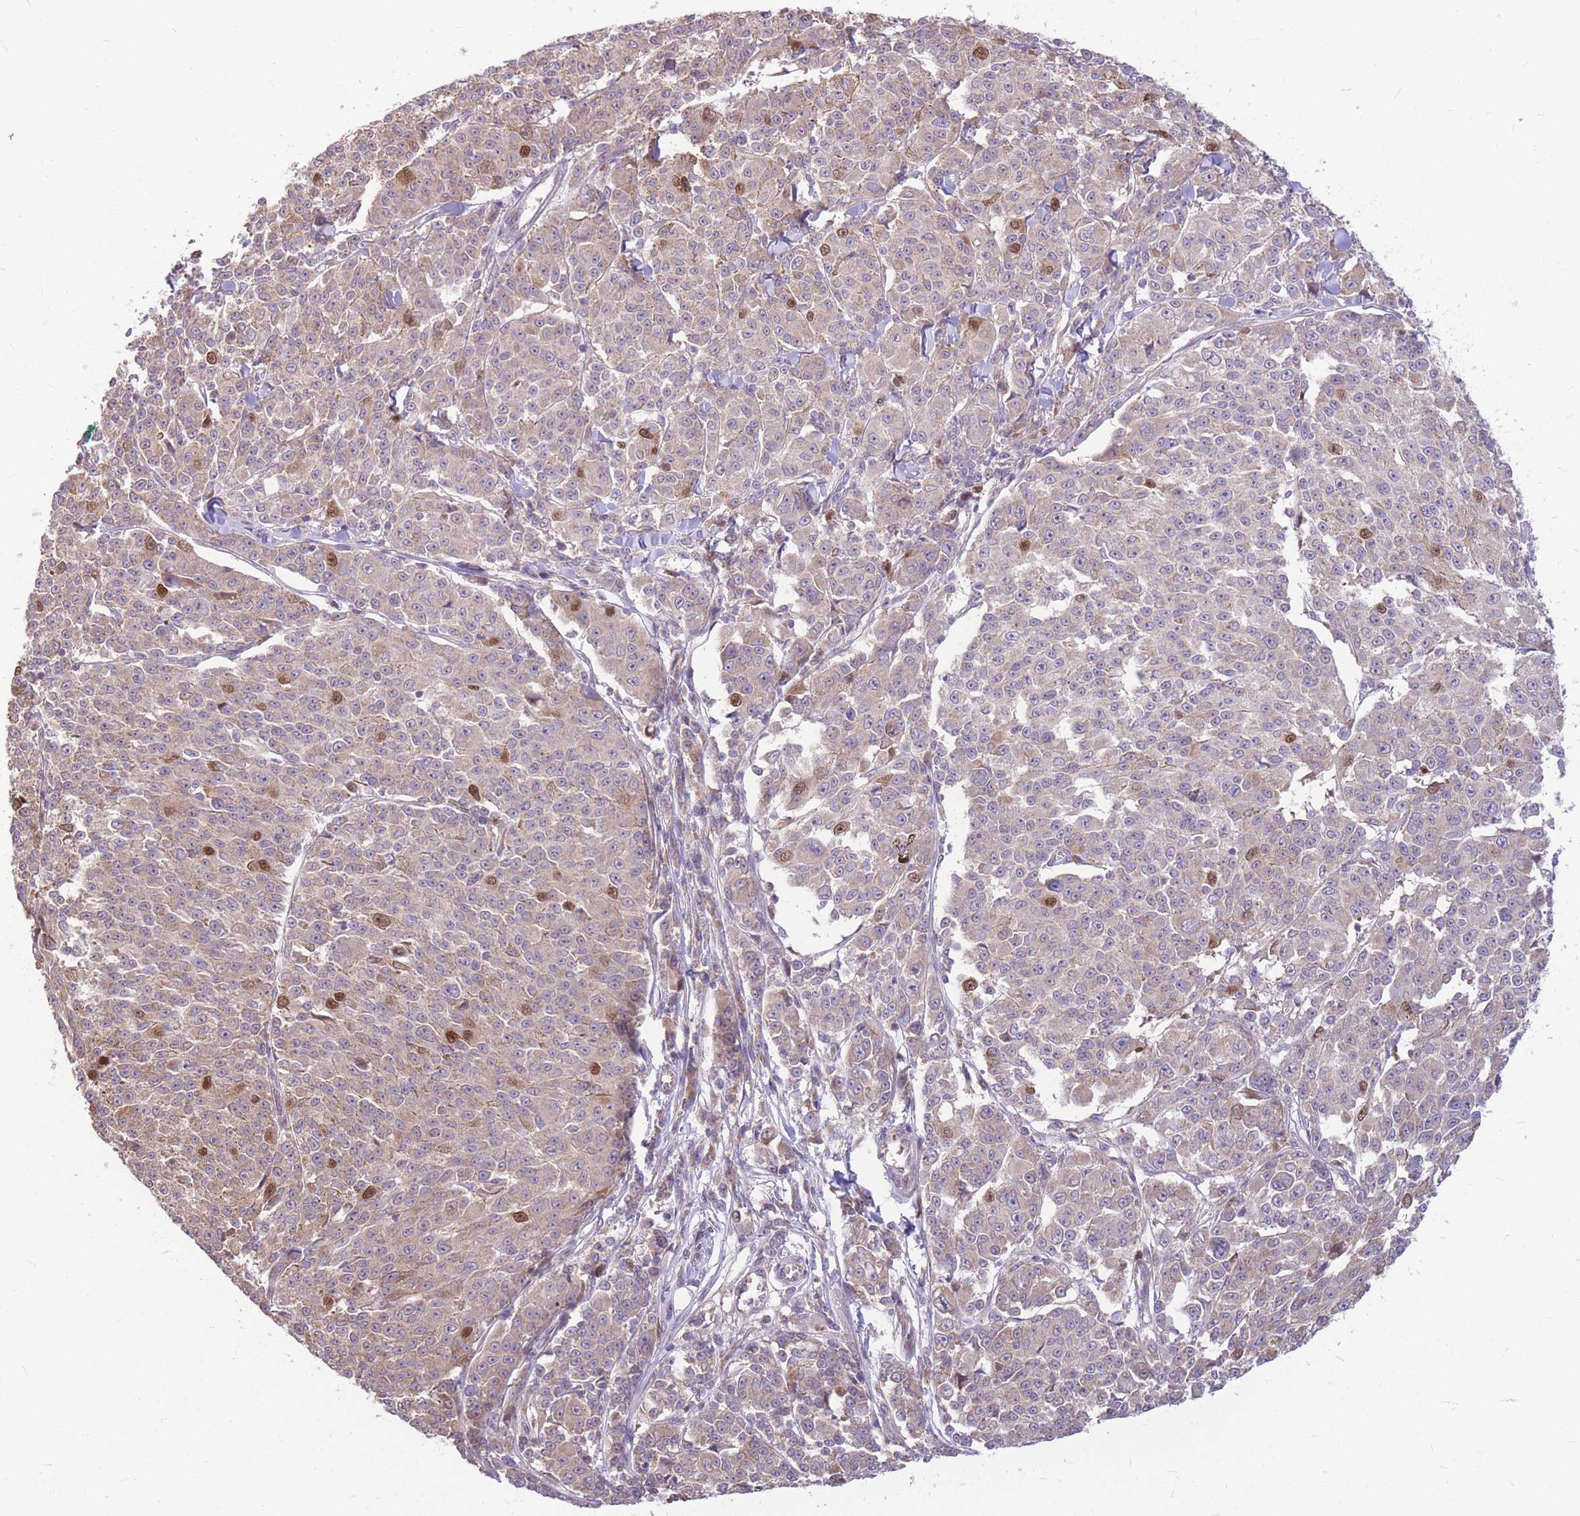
{"staining": {"intensity": "strong", "quantity": "<25%", "location": "cytoplasmic/membranous,nuclear"}, "tissue": "melanoma", "cell_type": "Tumor cells", "image_type": "cancer", "snomed": [{"axis": "morphology", "description": "Malignant melanoma, NOS"}, {"axis": "topography", "description": "Skin"}], "caption": "Strong cytoplasmic/membranous and nuclear staining is appreciated in about <25% of tumor cells in malignant melanoma.", "gene": "GMNN", "patient": {"sex": "female", "age": 52}}